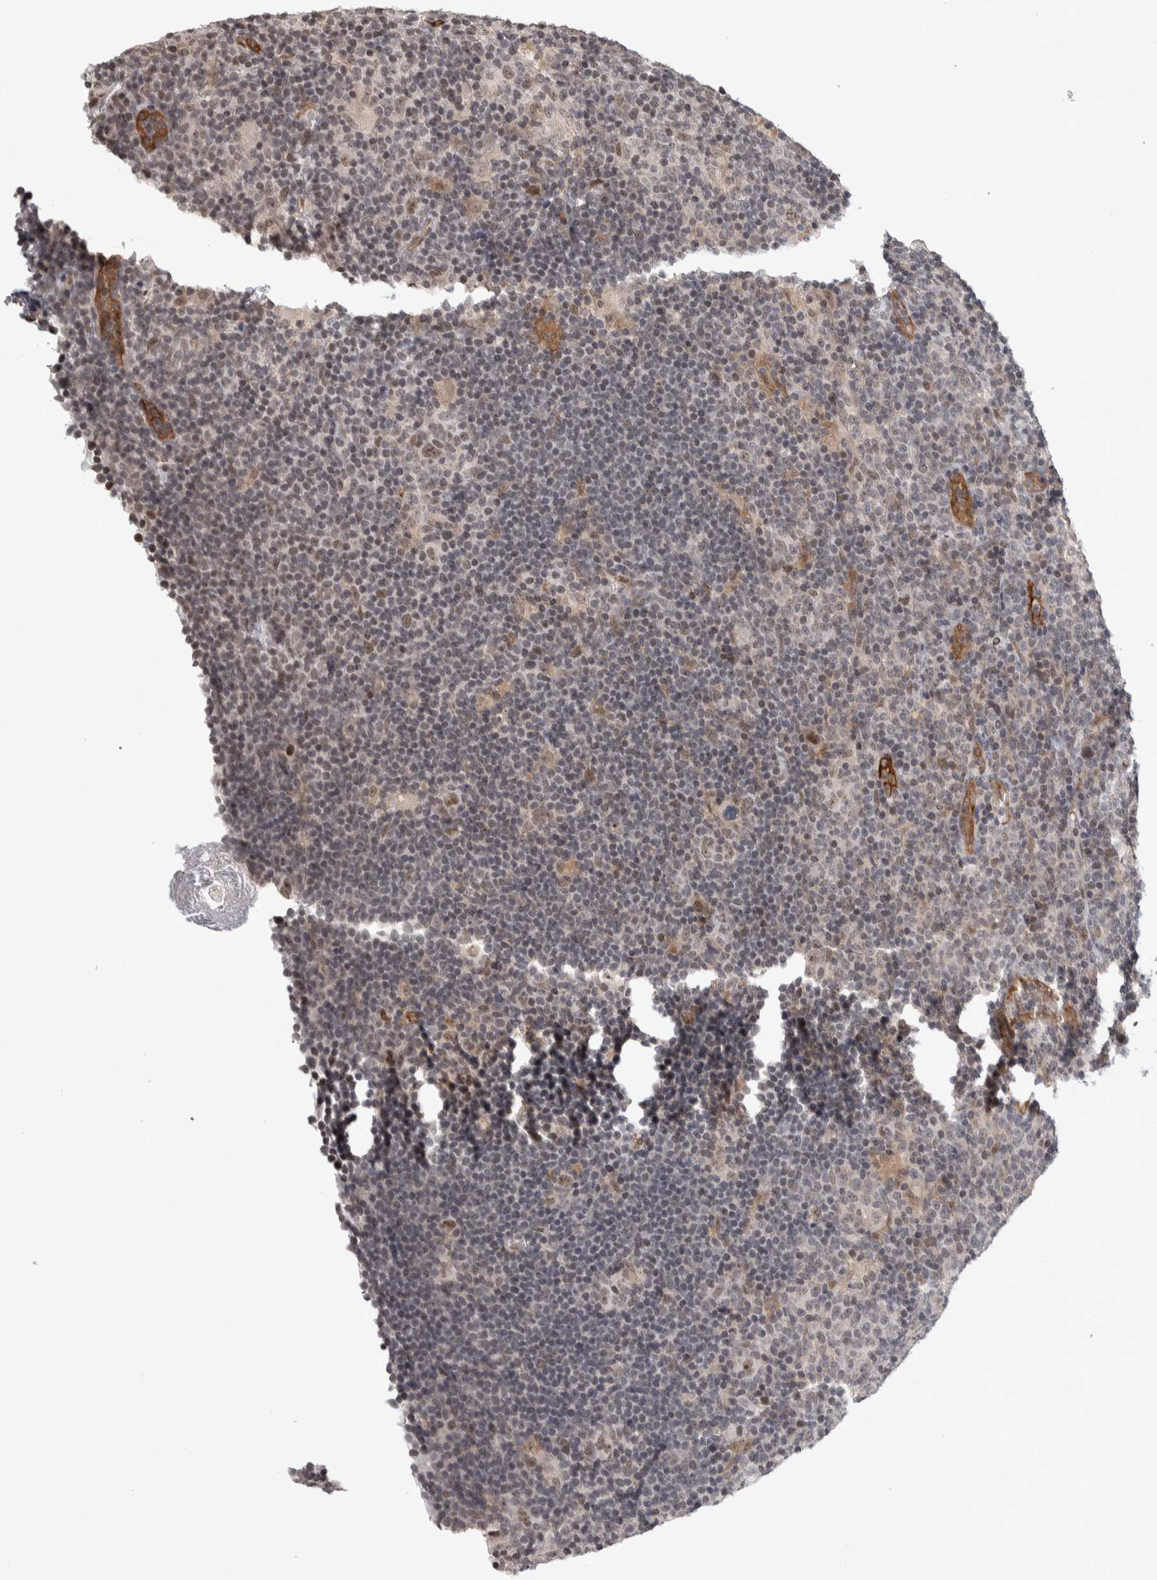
{"staining": {"intensity": "weak", "quantity": "<25%", "location": "nuclear"}, "tissue": "lymphoma", "cell_type": "Tumor cells", "image_type": "cancer", "snomed": [{"axis": "morphology", "description": "Hodgkin's disease, NOS"}, {"axis": "topography", "description": "Lymph node"}], "caption": "A high-resolution photomicrograph shows immunohistochemistry (IHC) staining of lymphoma, which displays no significant staining in tumor cells. The staining was performed using DAB (3,3'-diaminobenzidine) to visualize the protein expression in brown, while the nuclei were stained in blue with hematoxylin (Magnification: 20x).", "gene": "ZSCAN21", "patient": {"sex": "female", "age": 57}}